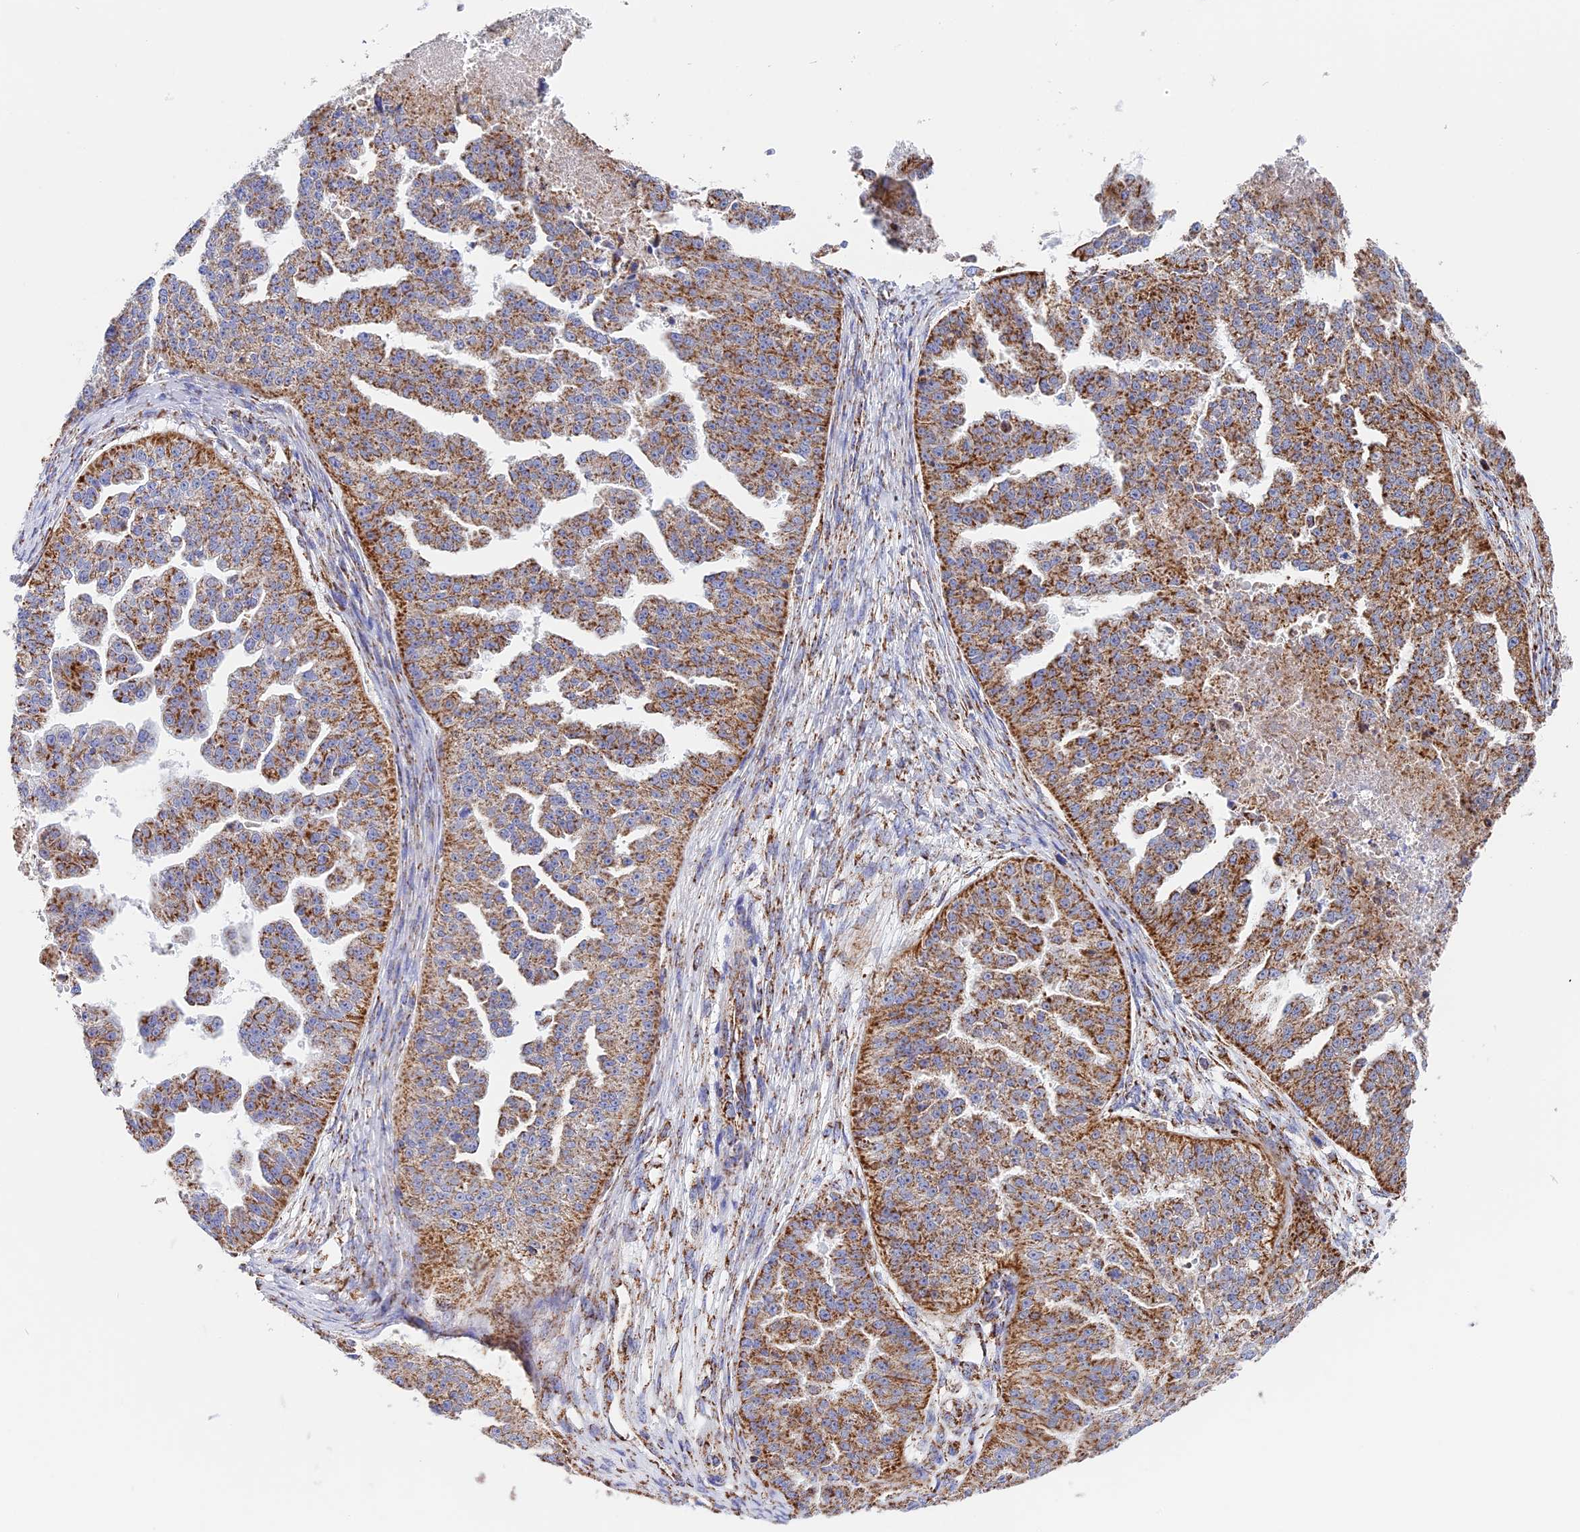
{"staining": {"intensity": "moderate", "quantity": ">75%", "location": "cytoplasmic/membranous"}, "tissue": "ovarian cancer", "cell_type": "Tumor cells", "image_type": "cancer", "snomed": [{"axis": "morphology", "description": "Cystadenocarcinoma, serous, NOS"}, {"axis": "topography", "description": "Ovary"}], "caption": "Immunohistochemical staining of ovarian cancer (serous cystadenocarcinoma) exhibits medium levels of moderate cytoplasmic/membranous protein positivity in about >75% of tumor cells.", "gene": "NDUFA5", "patient": {"sex": "female", "age": 58}}